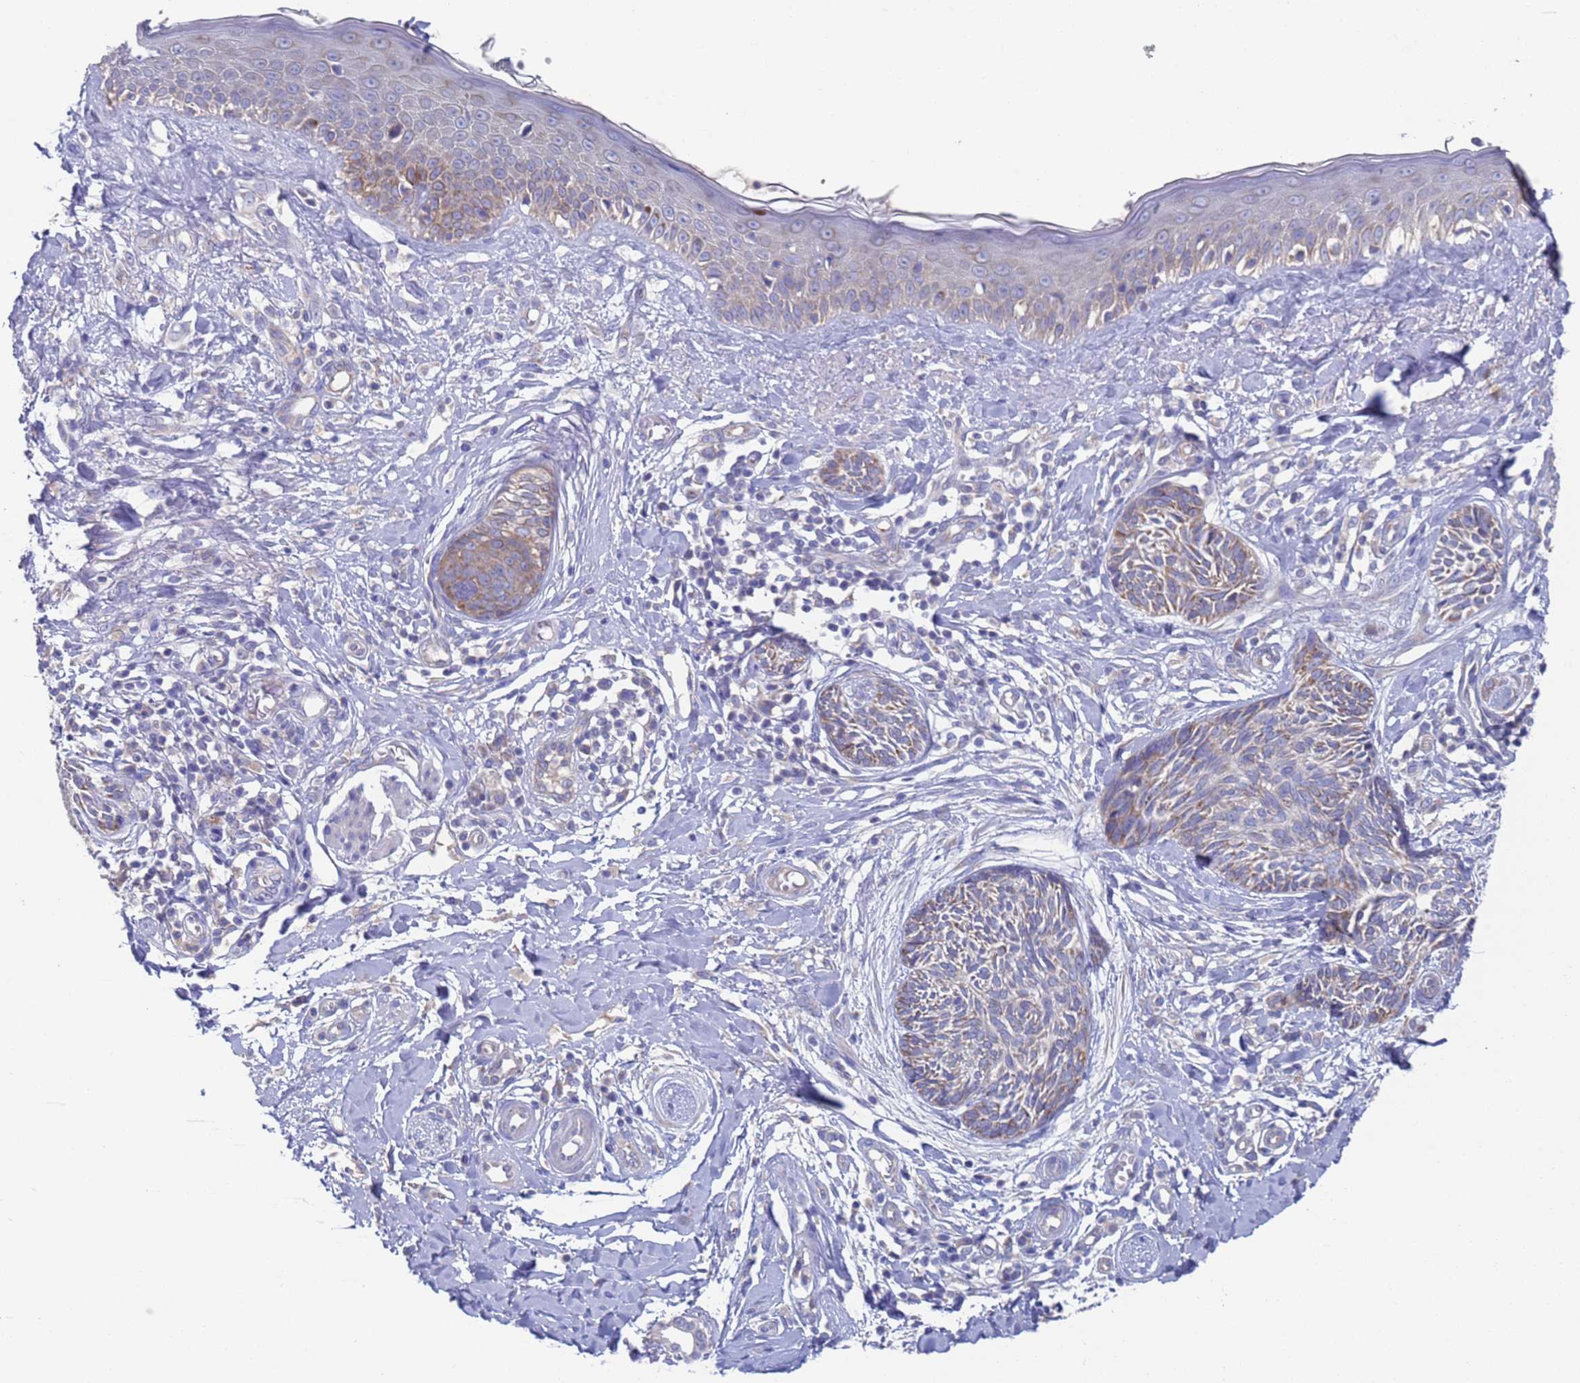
{"staining": {"intensity": "weak", "quantity": "<25%", "location": "cytoplasmic/membranous"}, "tissue": "skin cancer", "cell_type": "Tumor cells", "image_type": "cancer", "snomed": [{"axis": "morphology", "description": "Squamous cell carcinoma, NOS"}, {"axis": "topography", "description": "Skin"}], "caption": "An image of human skin cancer is negative for staining in tumor cells.", "gene": "PET117", "patient": {"sex": "male", "age": 82}}